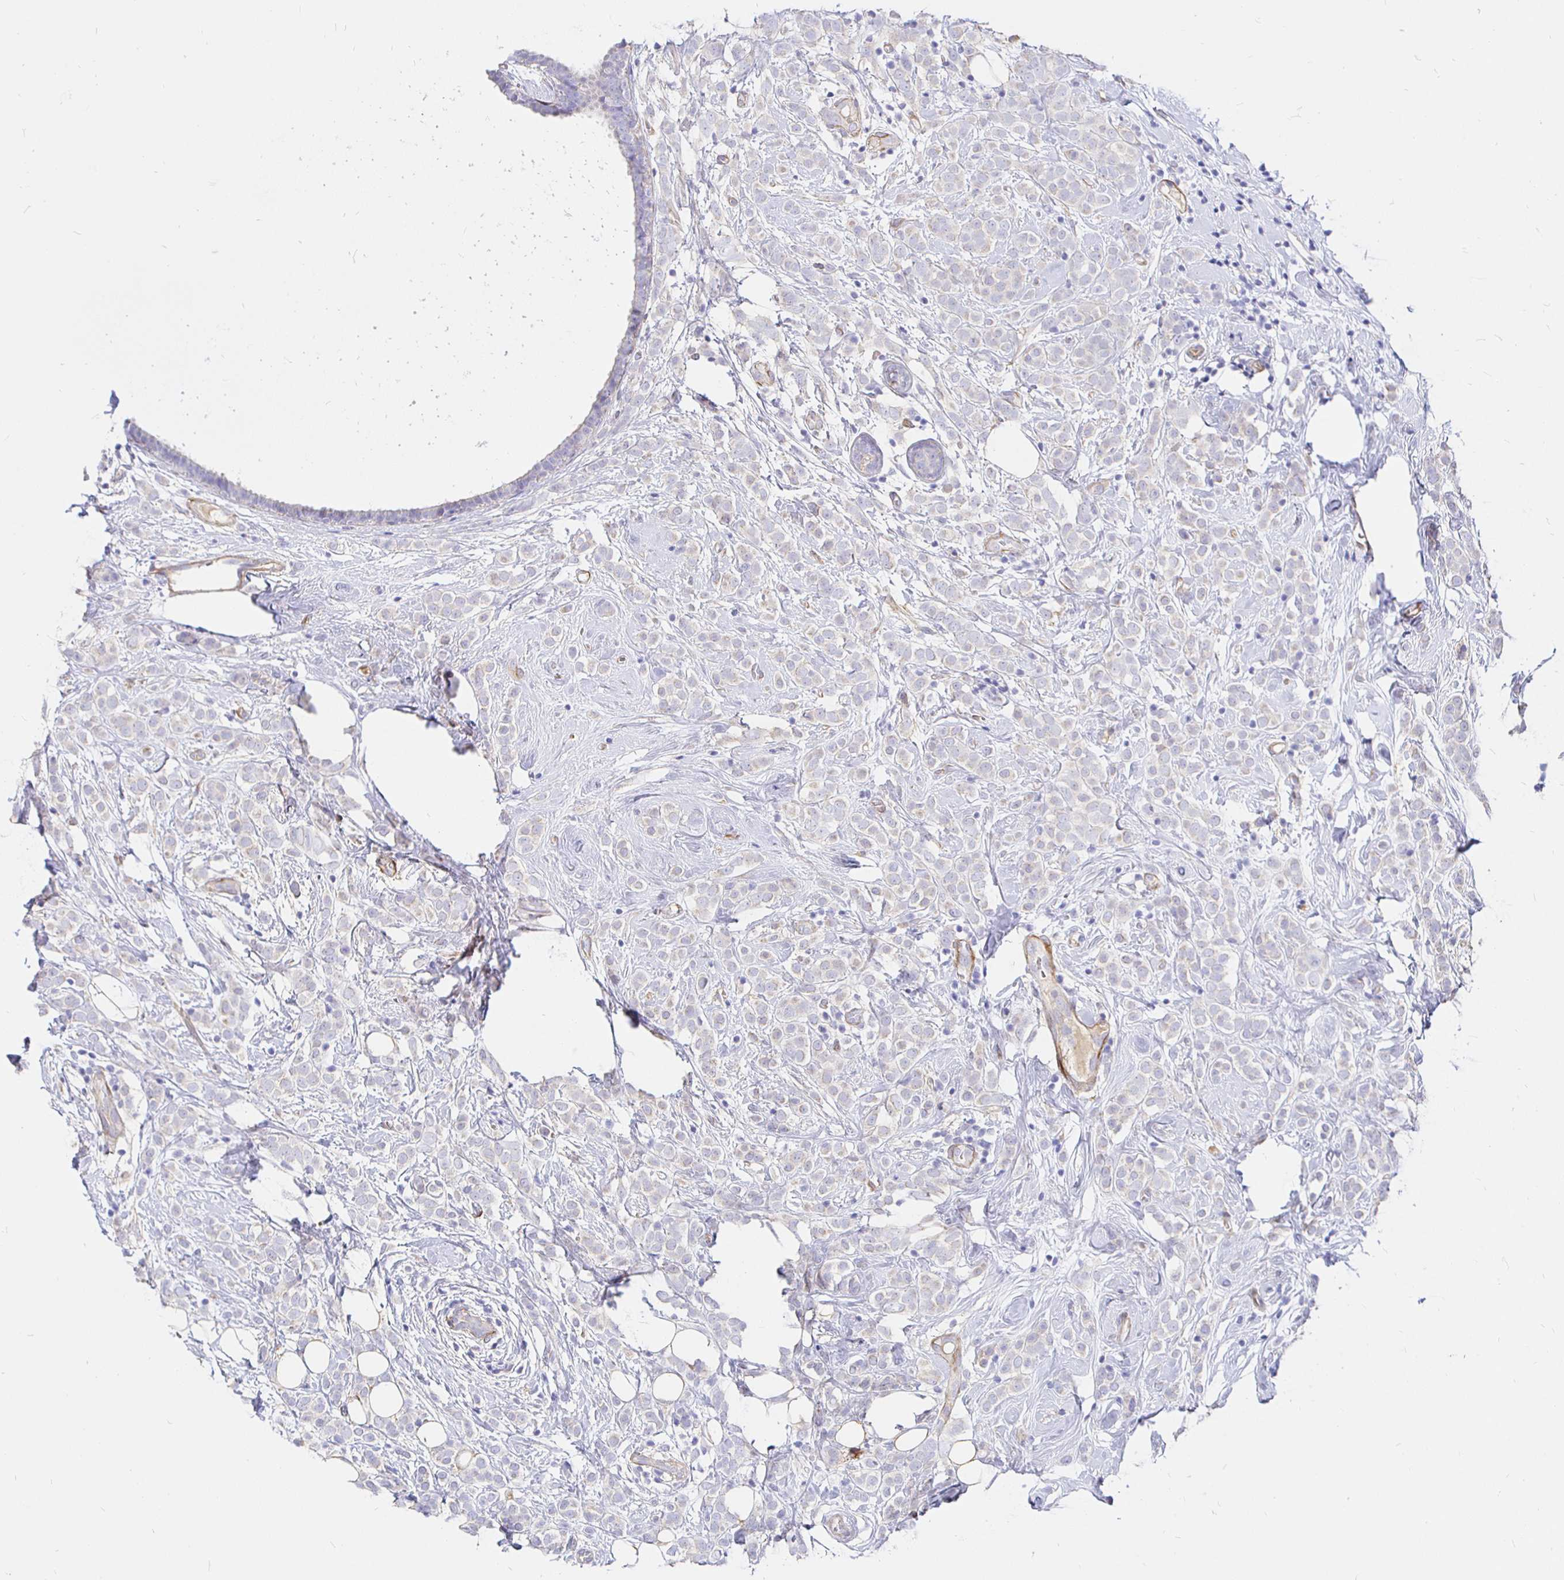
{"staining": {"intensity": "negative", "quantity": "none", "location": "none"}, "tissue": "breast cancer", "cell_type": "Tumor cells", "image_type": "cancer", "snomed": [{"axis": "morphology", "description": "Lobular carcinoma"}, {"axis": "topography", "description": "Breast"}], "caption": "High power microscopy histopathology image of an IHC micrograph of breast cancer (lobular carcinoma), revealing no significant expression in tumor cells.", "gene": "PALM2AKAP2", "patient": {"sex": "female", "age": 49}}